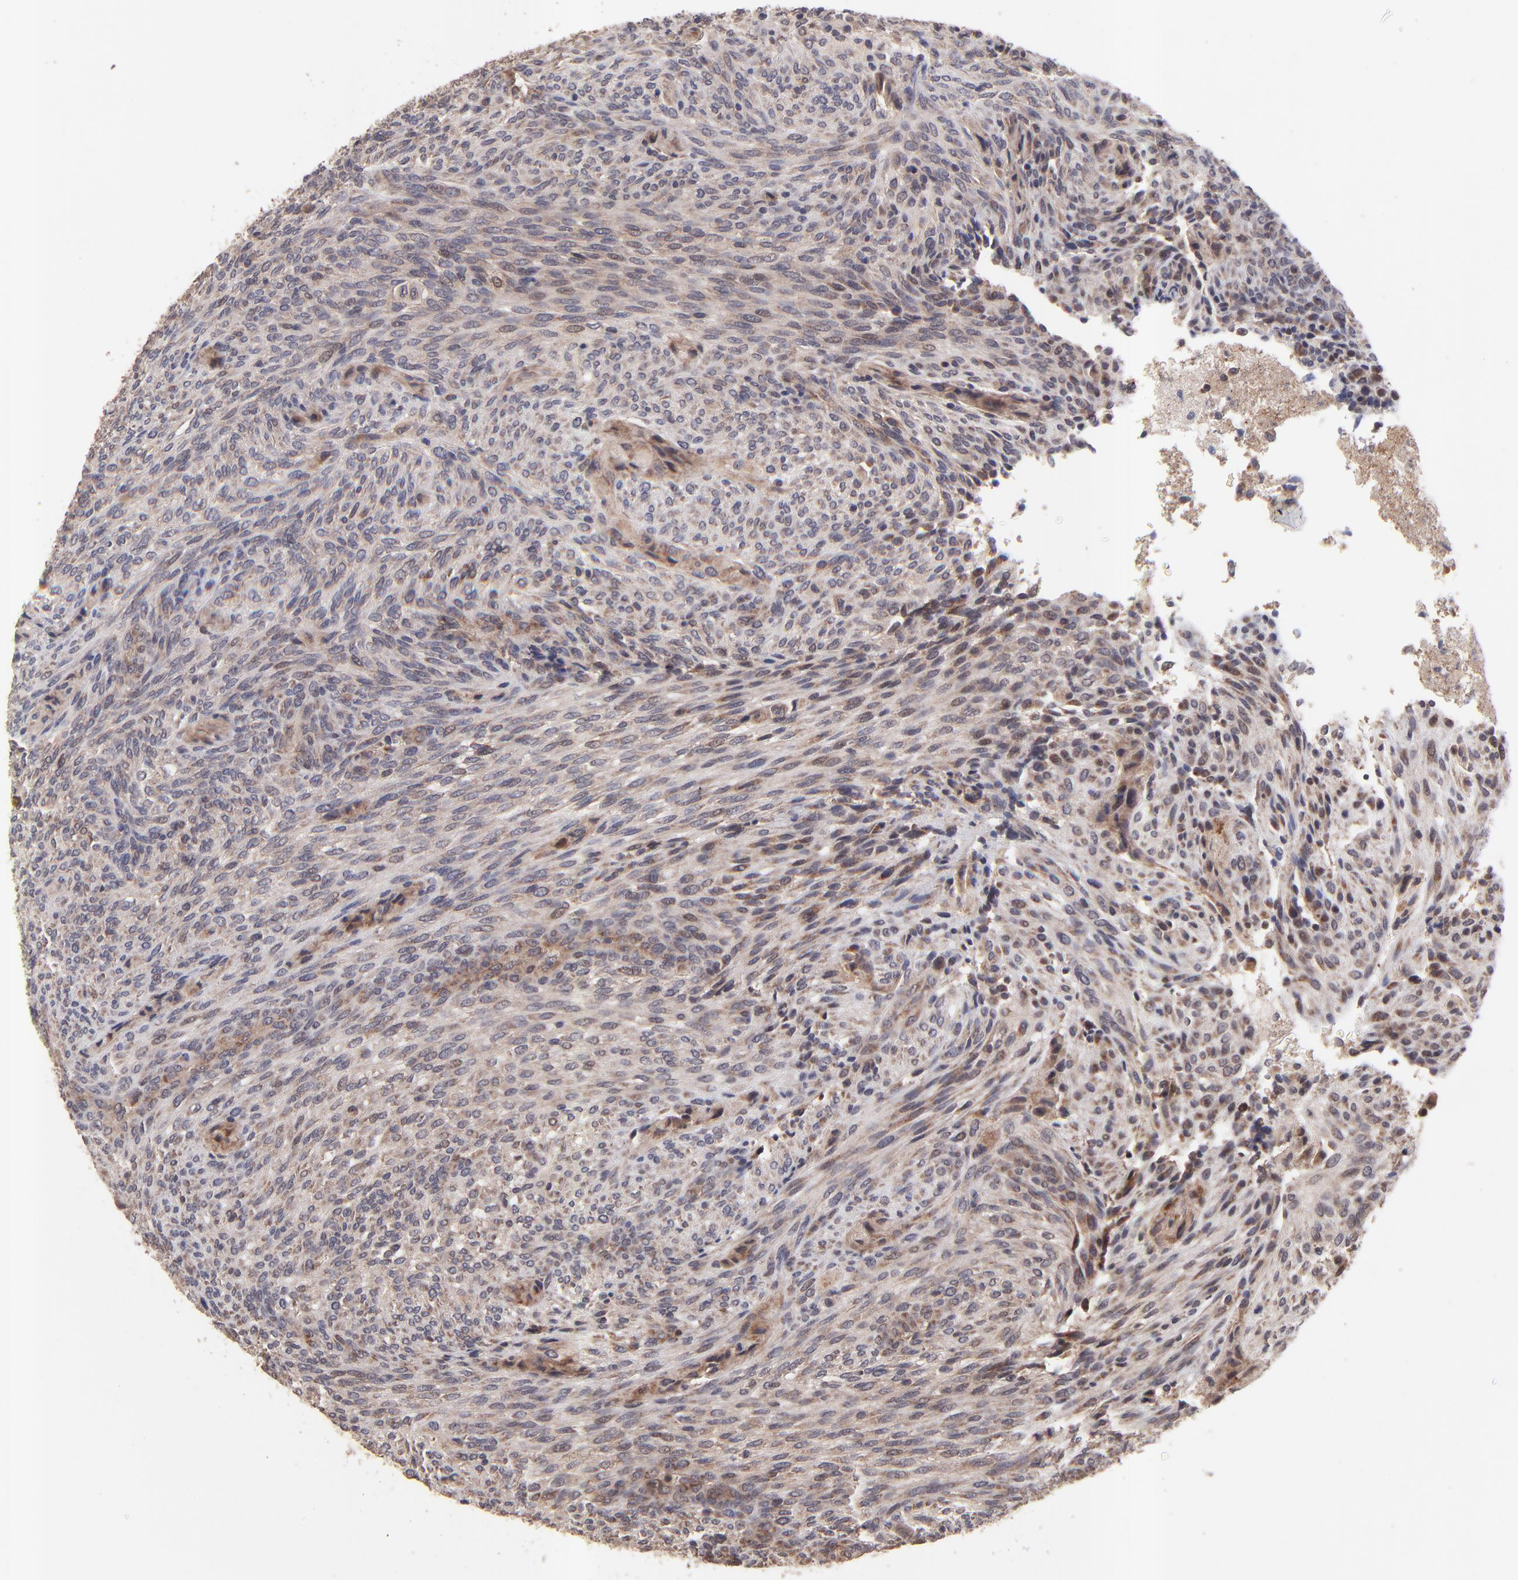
{"staining": {"intensity": "weak", "quantity": ">75%", "location": "cytoplasmic/membranous"}, "tissue": "glioma", "cell_type": "Tumor cells", "image_type": "cancer", "snomed": [{"axis": "morphology", "description": "Glioma, malignant, High grade"}, {"axis": "topography", "description": "Cerebral cortex"}], "caption": "A histopathology image of human glioma stained for a protein demonstrates weak cytoplasmic/membranous brown staining in tumor cells. (Brightfield microscopy of DAB IHC at high magnification).", "gene": "BAIAP2L2", "patient": {"sex": "female", "age": 55}}